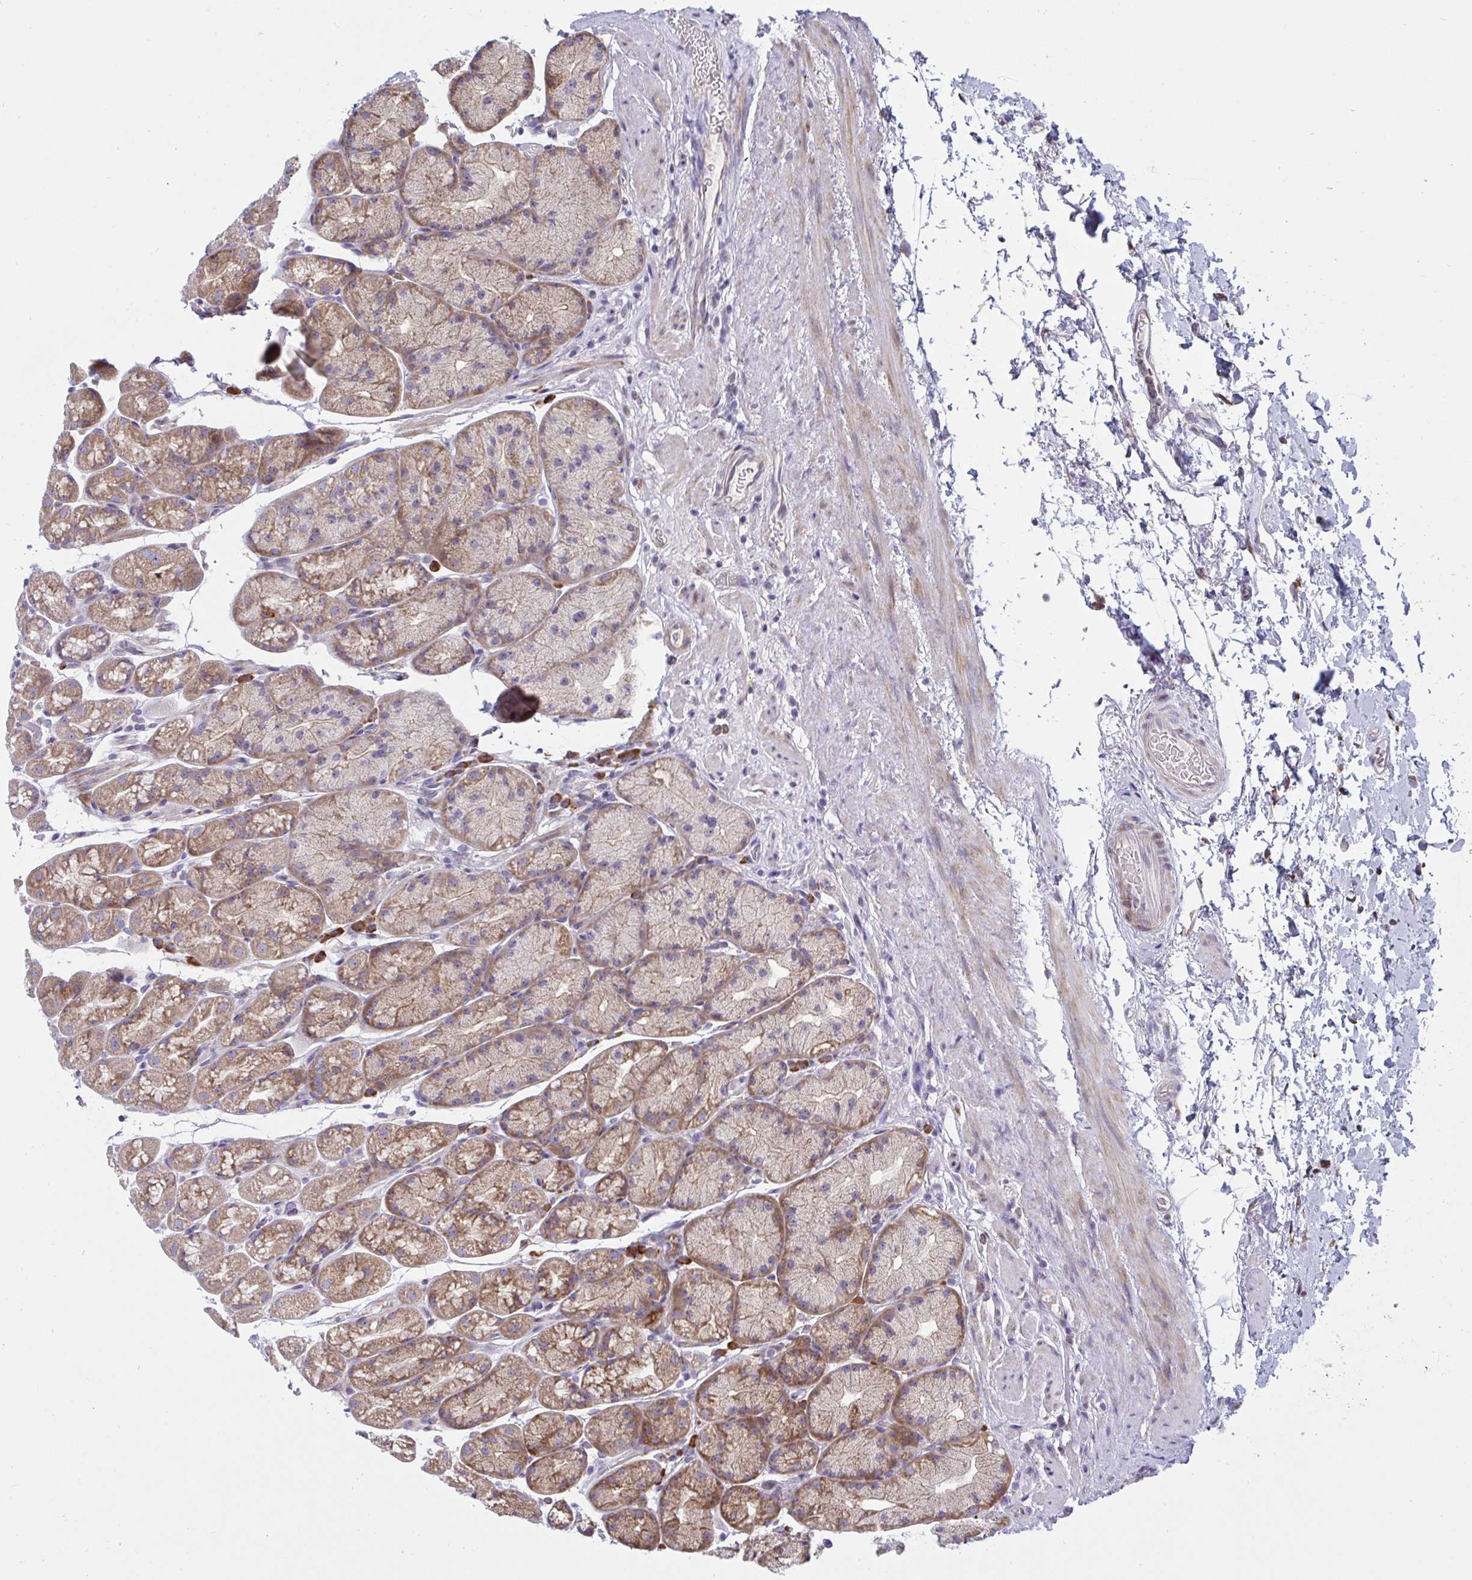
{"staining": {"intensity": "weak", "quantity": "25%-75%", "location": "cytoplasmic/membranous"}, "tissue": "stomach", "cell_type": "Glandular cells", "image_type": "normal", "snomed": [{"axis": "morphology", "description": "Normal tissue, NOS"}, {"axis": "topography", "description": "Stomach, lower"}], "caption": "Immunohistochemistry (IHC) photomicrograph of normal stomach: human stomach stained using IHC exhibits low levels of weak protein expression localized specifically in the cytoplasmic/membranous of glandular cells, appearing as a cytoplasmic/membranous brown color.", "gene": "MYMK", "patient": {"sex": "male", "age": 67}}